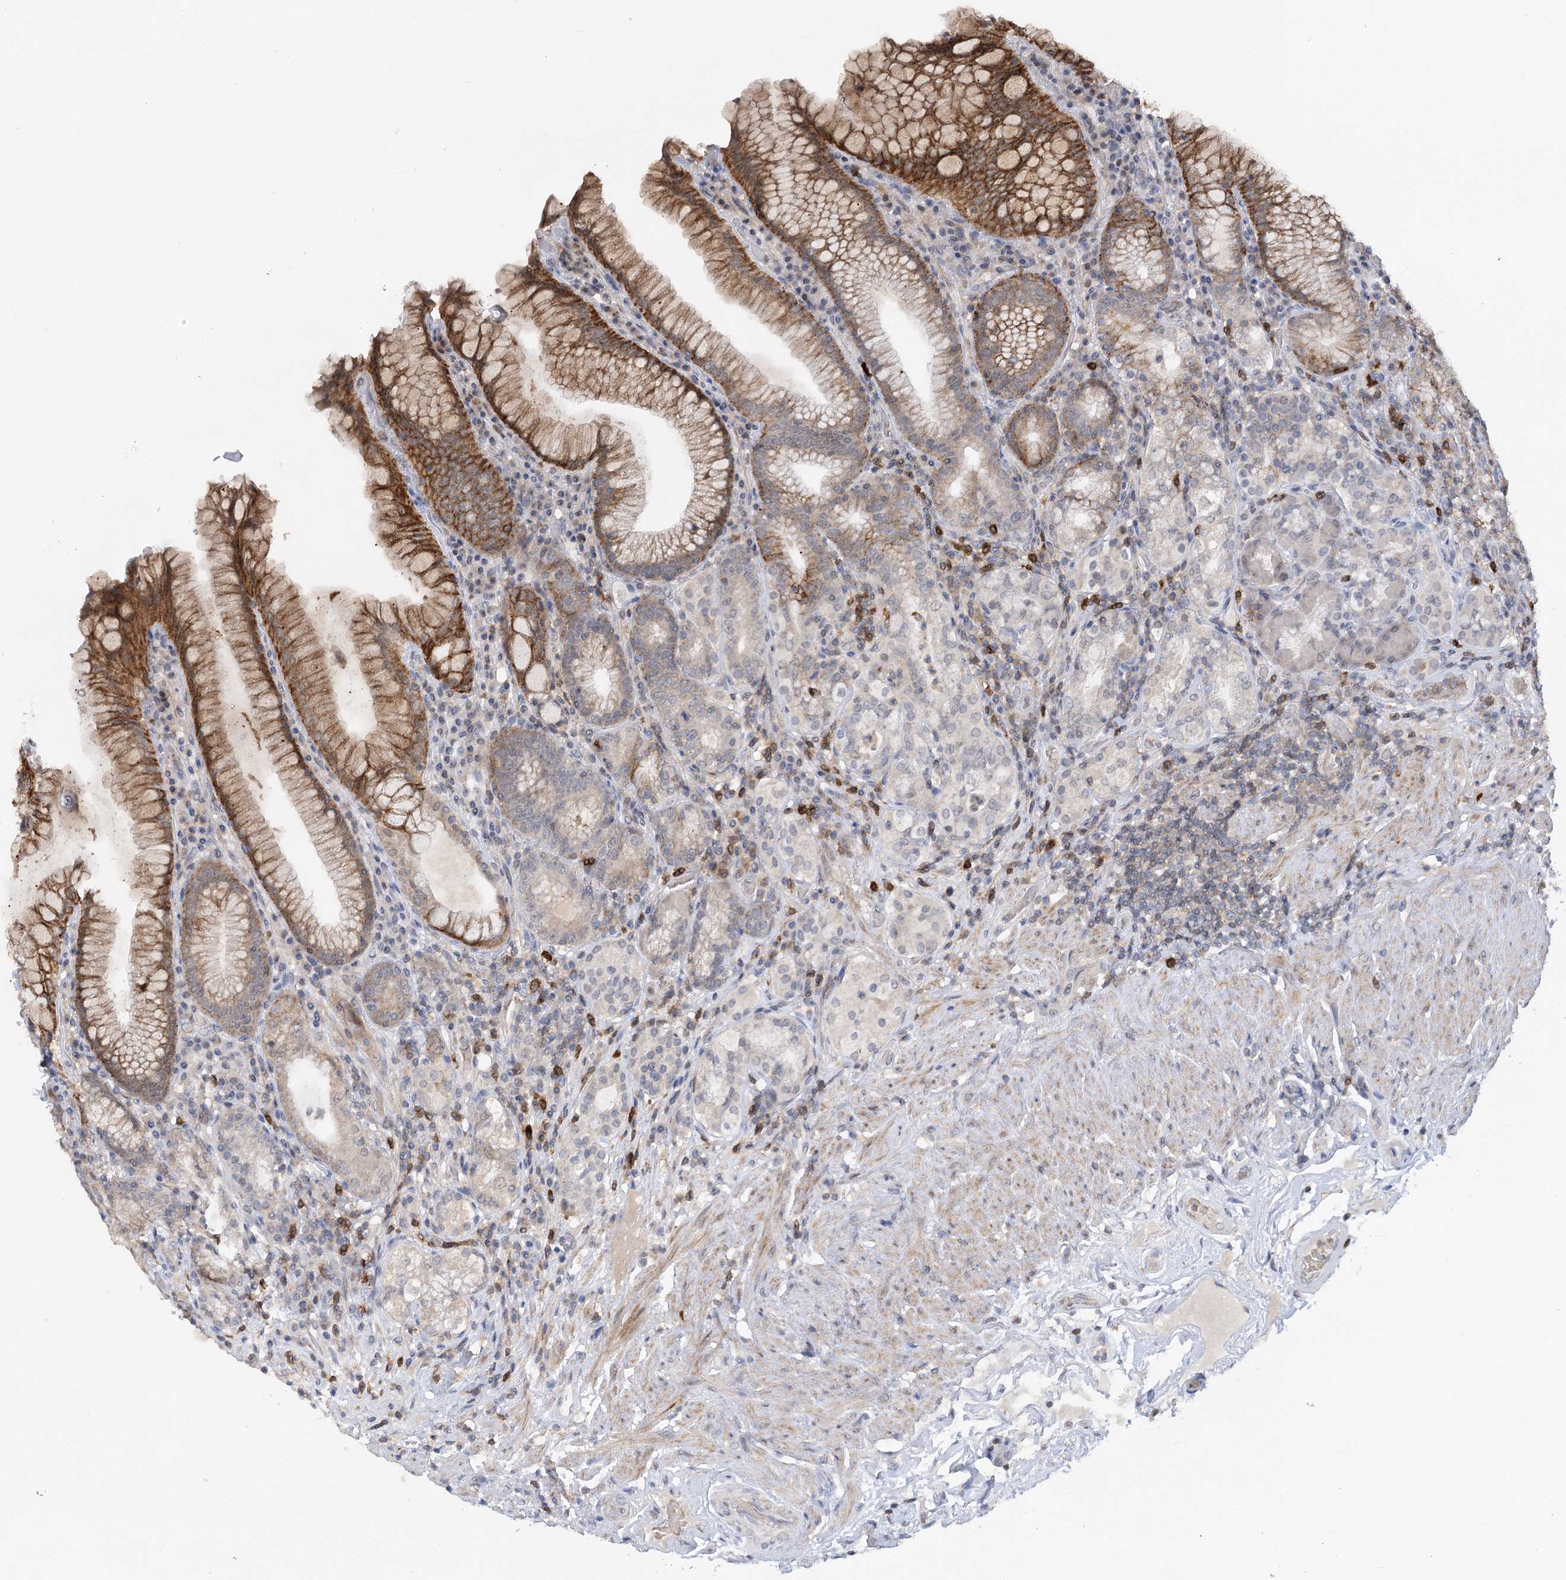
{"staining": {"intensity": "strong", "quantity": "25%-75%", "location": "cytoplasmic/membranous"}, "tissue": "stomach", "cell_type": "Glandular cells", "image_type": "normal", "snomed": [{"axis": "morphology", "description": "Normal tissue, NOS"}, {"axis": "topography", "description": "Stomach, upper"}, {"axis": "topography", "description": "Stomach, lower"}], "caption": "A brown stain highlights strong cytoplasmic/membranous expression of a protein in glandular cells of unremarkable stomach.", "gene": "TRAF3IP1", "patient": {"sex": "female", "age": 76}}